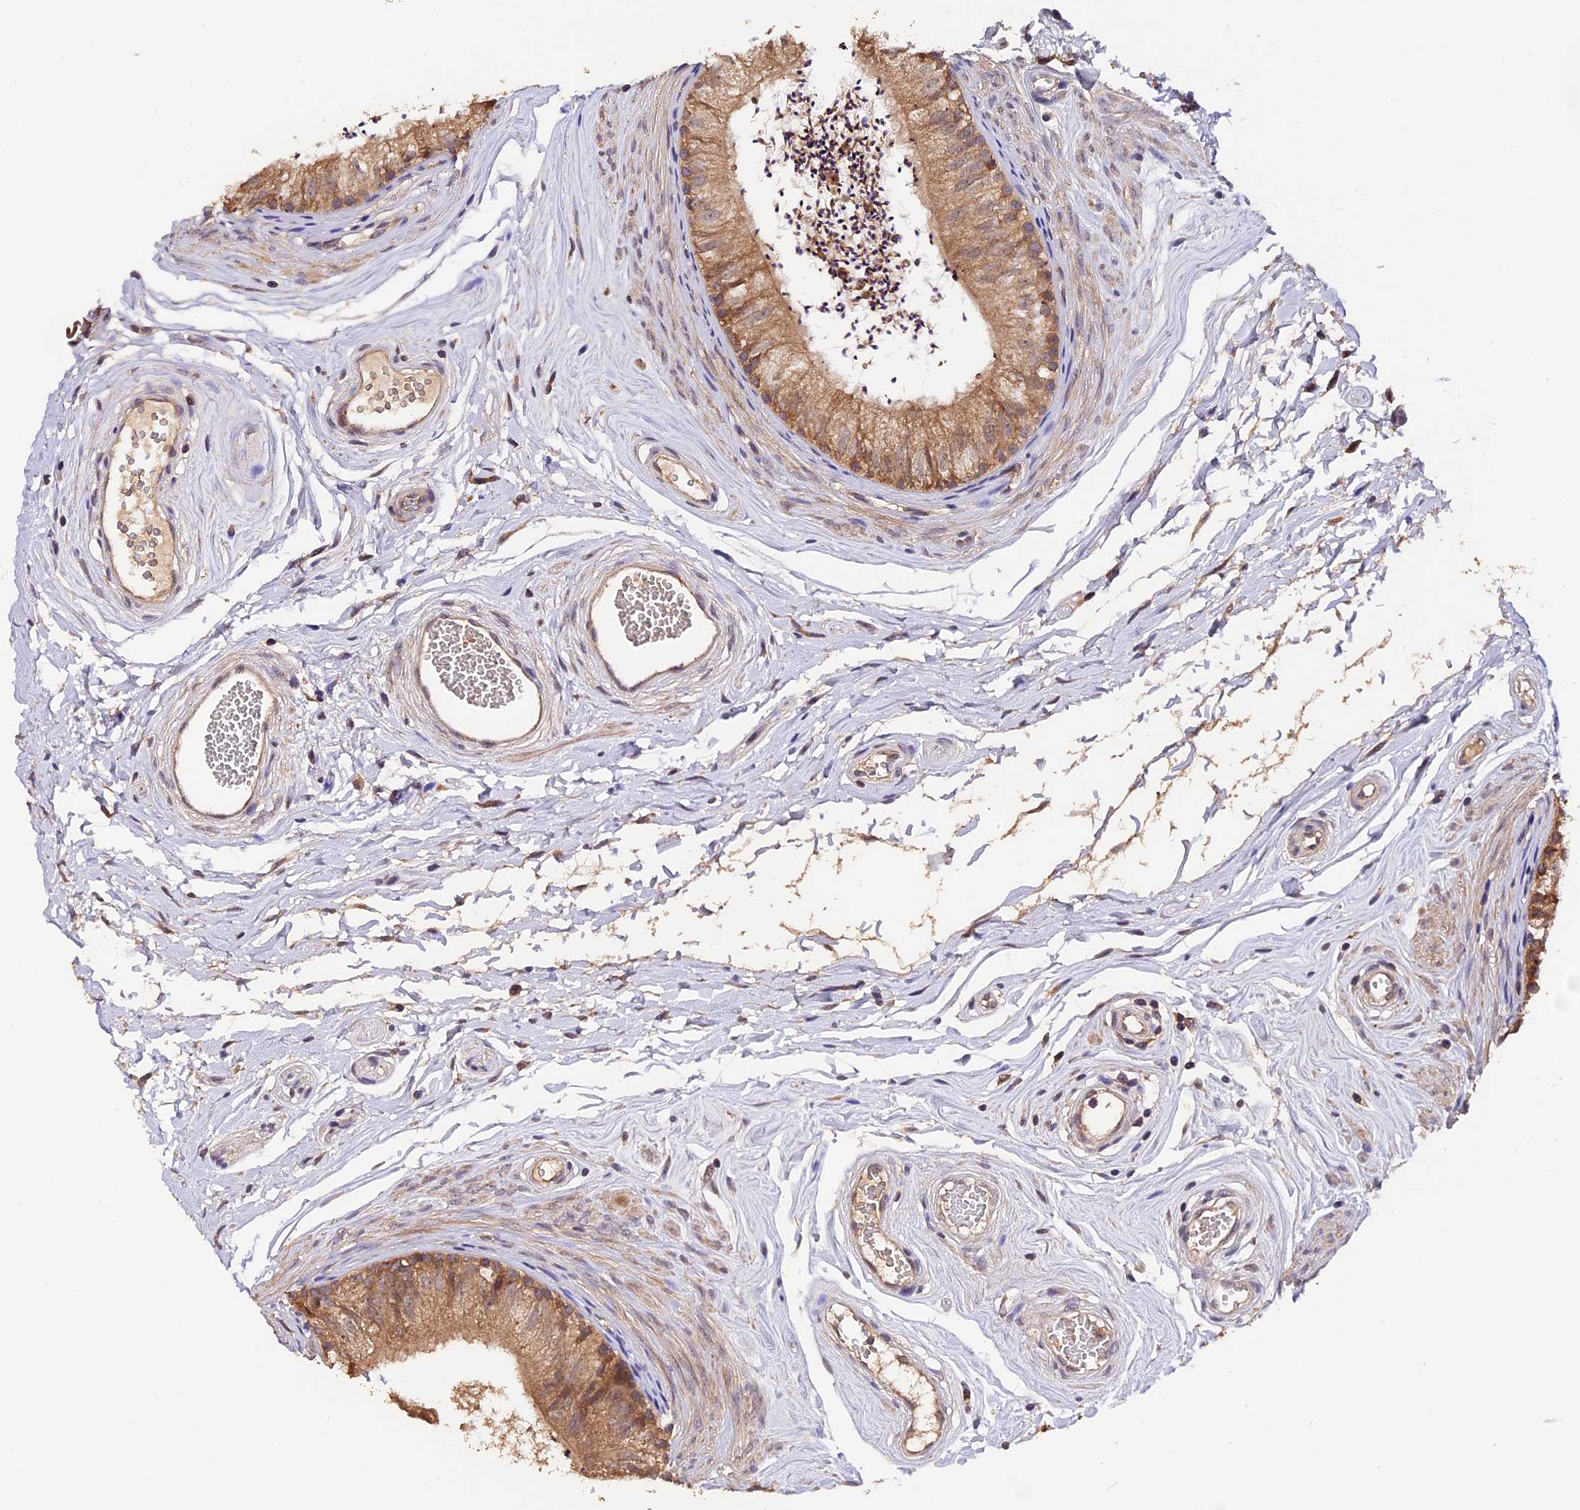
{"staining": {"intensity": "moderate", "quantity": ">75%", "location": "cytoplasmic/membranous"}, "tissue": "epididymis", "cell_type": "Glandular cells", "image_type": "normal", "snomed": [{"axis": "morphology", "description": "Normal tissue, NOS"}, {"axis": "topography", "description": "Epididymis"}], "caption": "Brown immunohistochemical staining in normal epididymis exhibits moderate cytoplasmic/membranous expression in approximately >75% of glandular cells. The protein of interest is stained brown, and the nuclei are stained in blue (DAB IHC with brightfield microscopy, high magnification).", "gene": "TRMT1", "patient": {"sex": "male", "age": 56}}